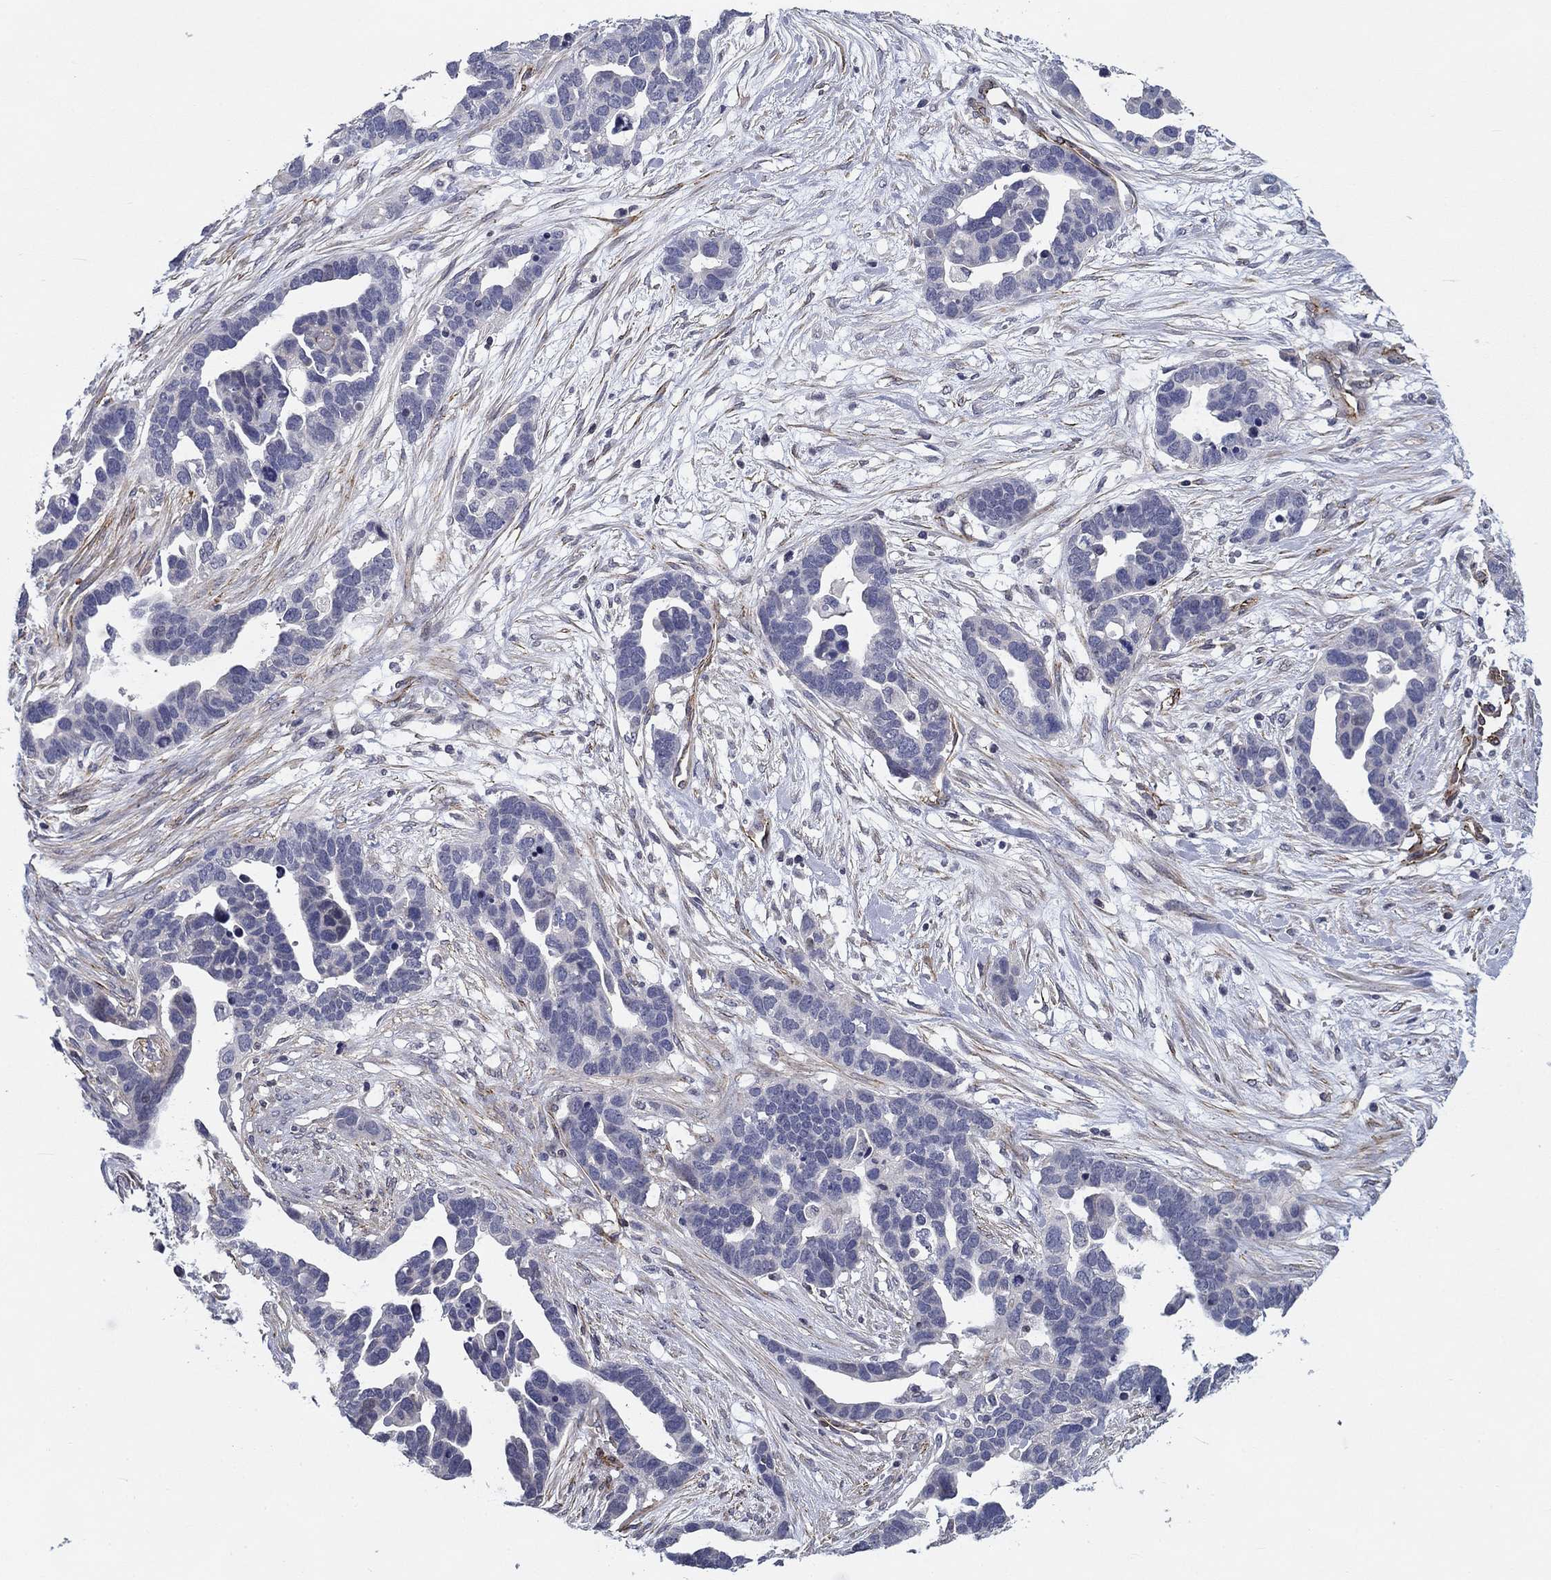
{"staining": {"intensity": "negative", "quantity": "none", "location": "none"}, "tissue": "ovarian cancer", "cell_type": "Tumor cells", "image_type": "cancer", "snomed": [{"axis": "morphology", "description": "Cystadenocarcinoma, serous, NOS"}, {"axis": "topography", "description": "Ovary"}], "caption": "The micrograph reveals no significant staining in tumor cells of serous cystadenocarcinoma (ovarian). (Stains: DAB immunohistochemistry (IHC) with hematoxylin counter stain, Microscopy: brightfield microscopy at high magnification).", "gene": "SYNC", "patient": {"sex": "female", "age": 54}}